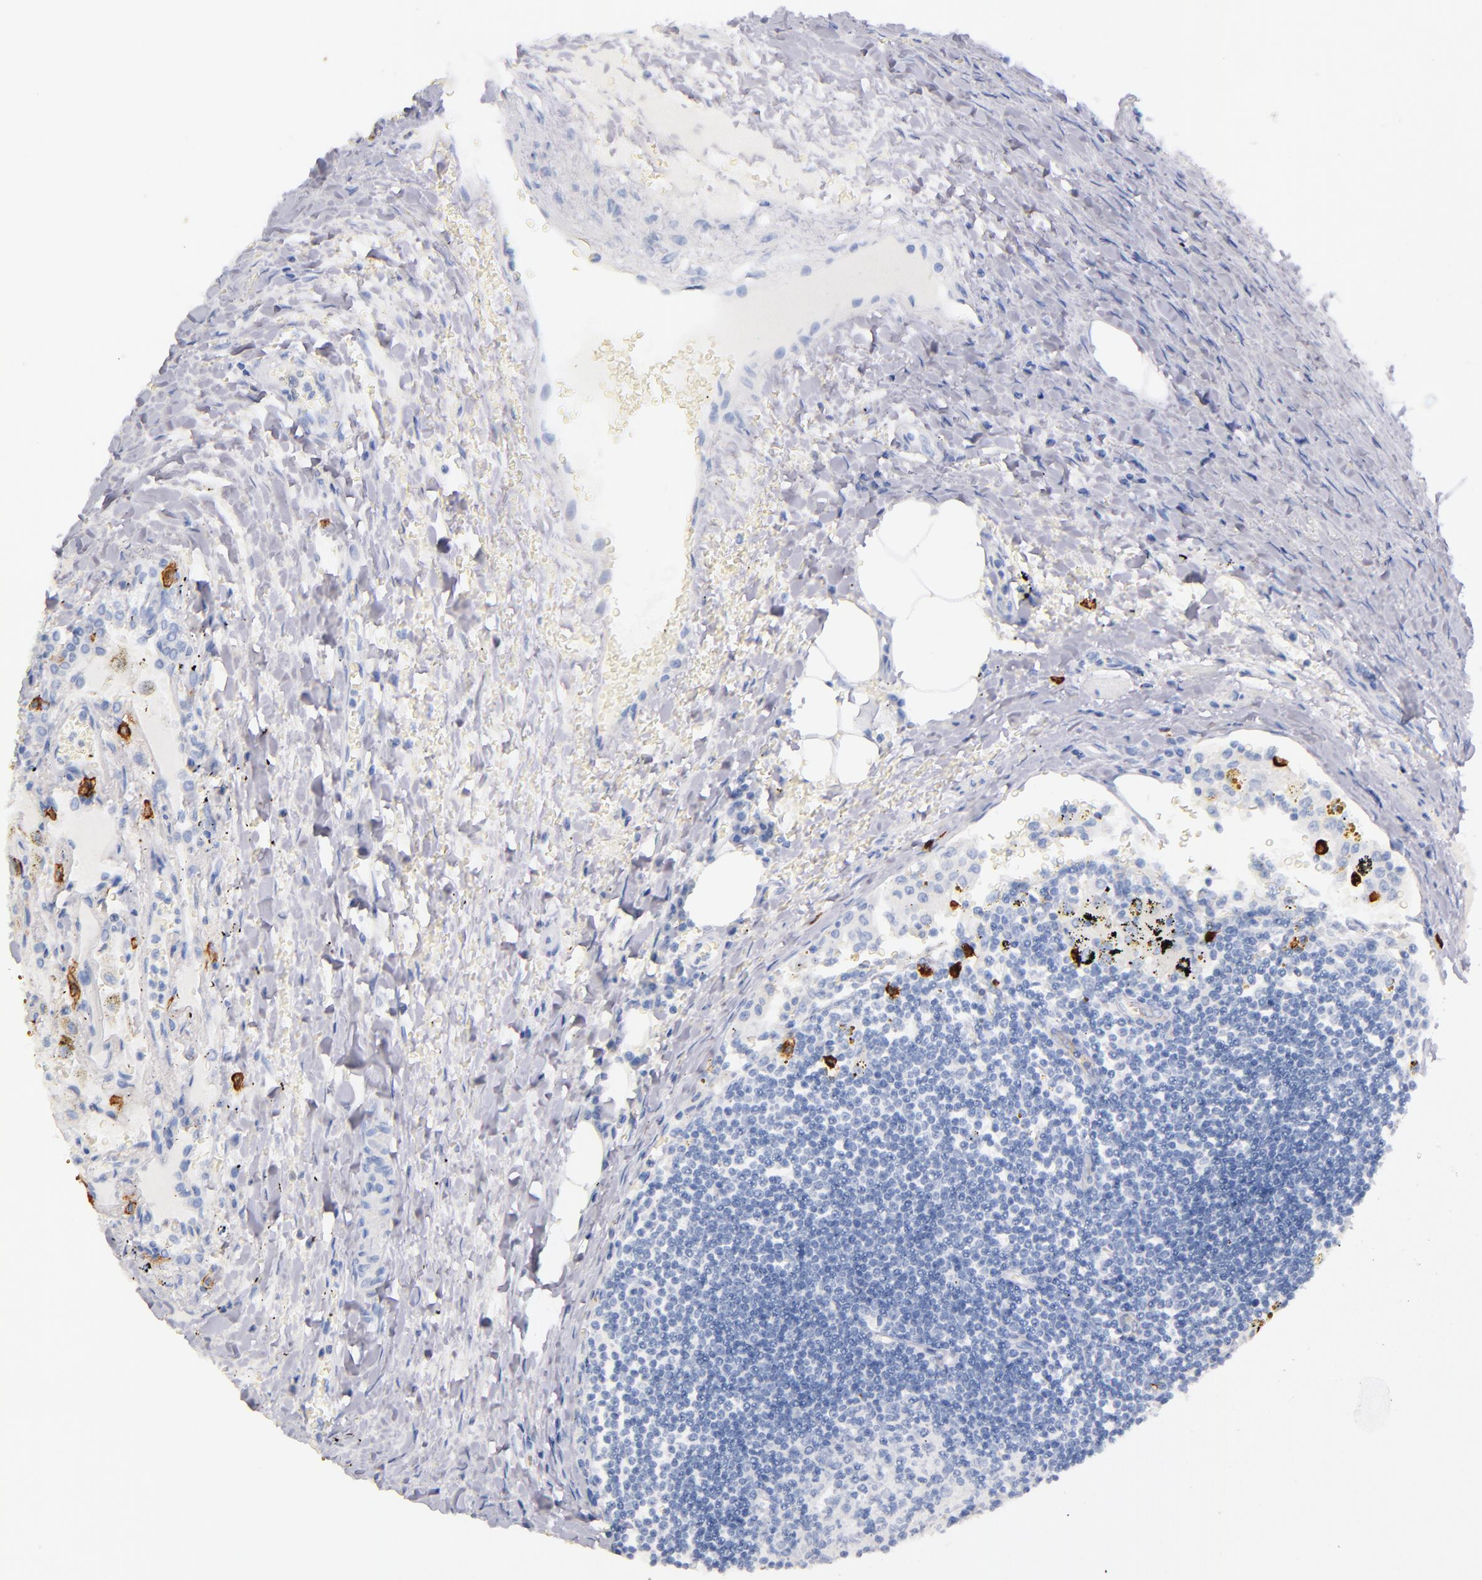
{"staining": {"intensity": "negative", "quantity": "none", "location": "none"}, "tissue": "carcinoid", "cell_type": "Tumor cells", "image_type": "cancer", "snomed": [{"axis": "morphology", "description": "Carcinoid, malignant, NOS"}, {"axis": "topography", "description": "Bronchus"}], "caption": "Malignant carcinoid was stained to show a protein in brown. There is no significant expression in tumor cells.", "gene": "KIT", "patient": {"sex": "male", "age": 55}}